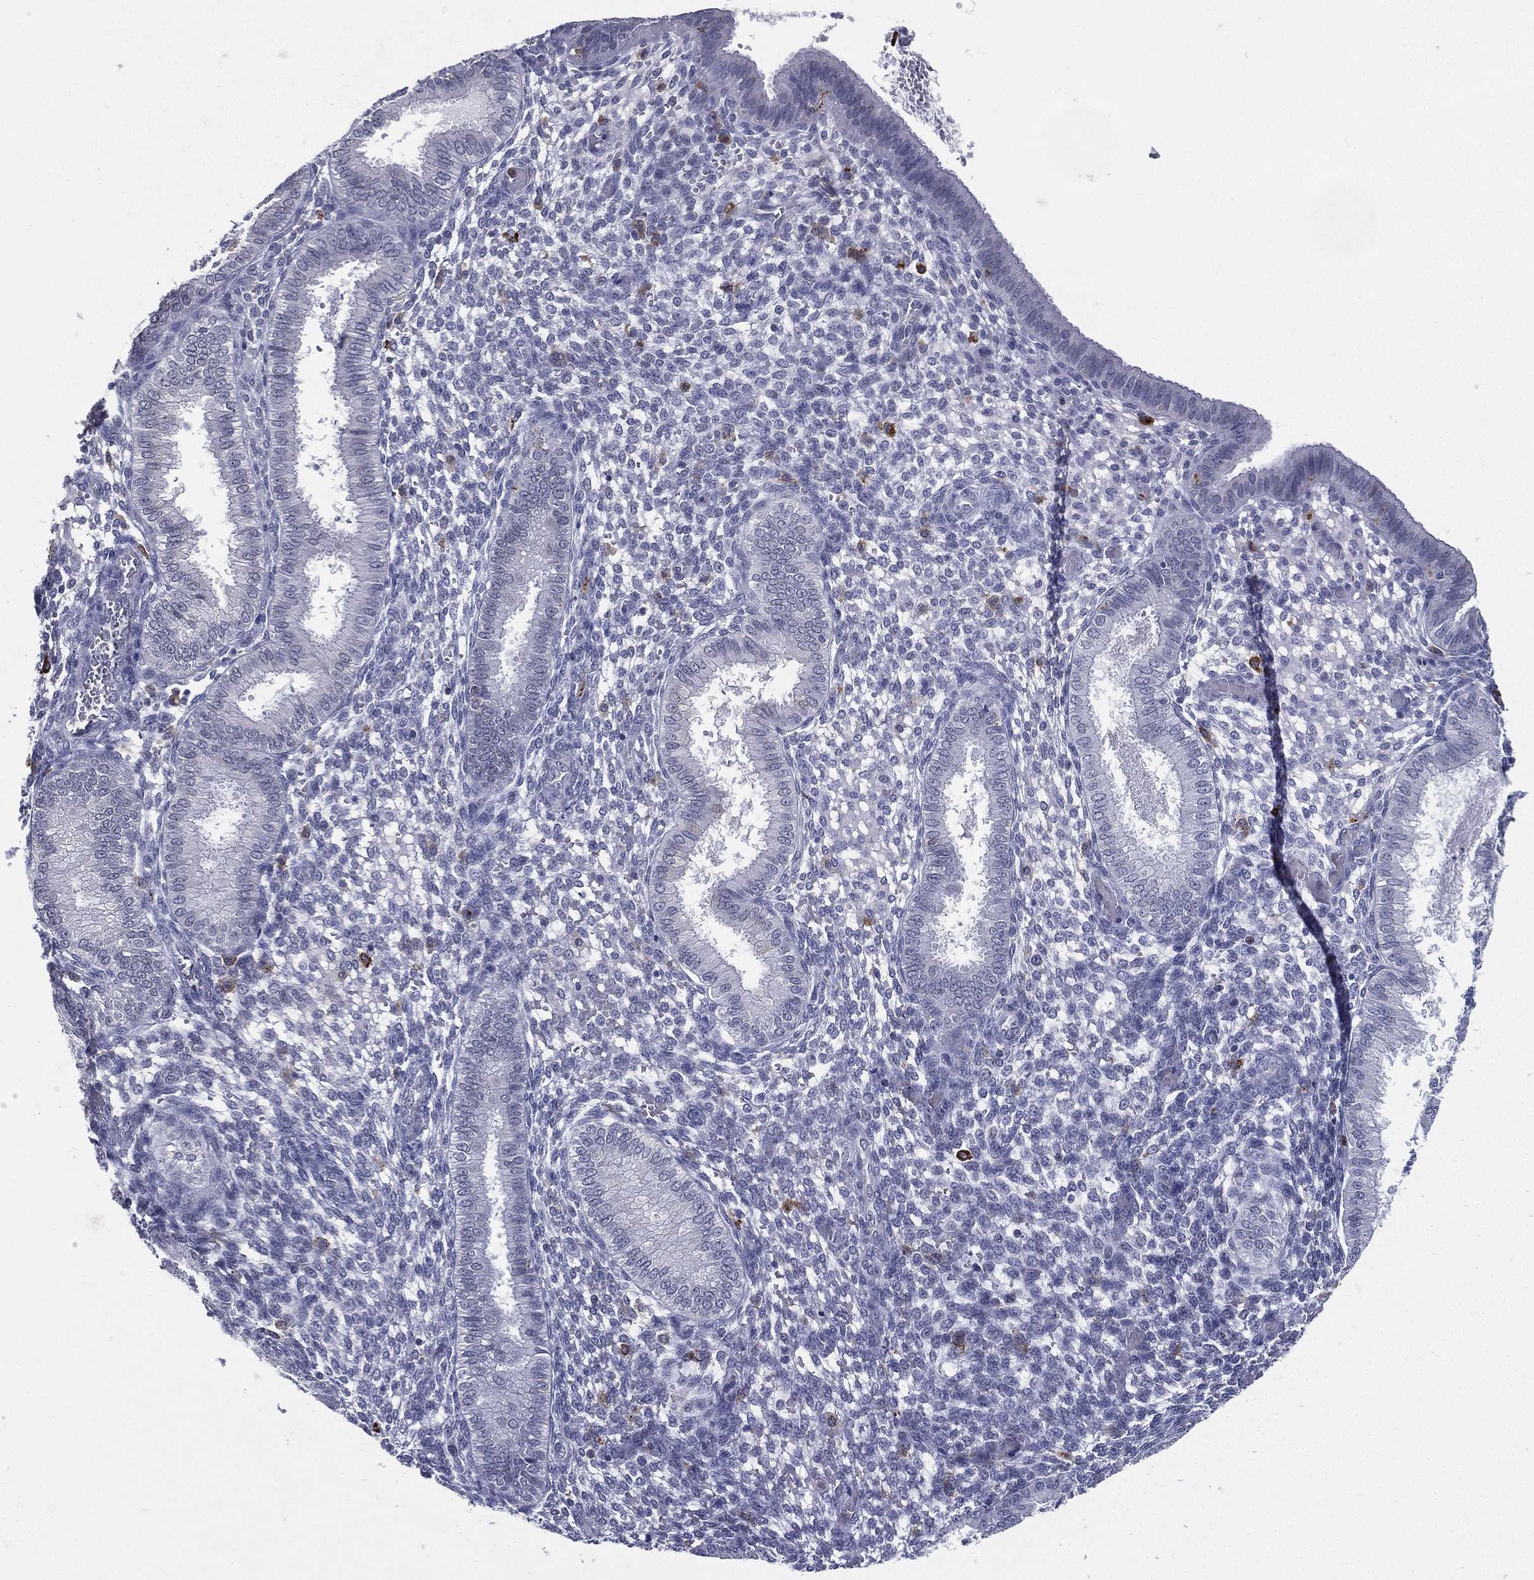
{"staining": {"intensity": "strong", "quantity": "<25%", "location": "cytoplasmic/membranous"}, "tissue": "endometrium", "cell_type": "Cells in endometrial stroma", "image_type": "normal", "snomed": [{"axis": "morphology", "description": "Normal tissue, NOS"}, {"axis": "topography", "description": "Endometrium"}], "caption": "Cells in endometrial stroma display strong cytoplasmic/membranous positivity in about <25% of cells in normal endometrium. Nuclei are stained in blue.", "gene": "EVI2B", "patient": {"sex": "female", "age": 43}}